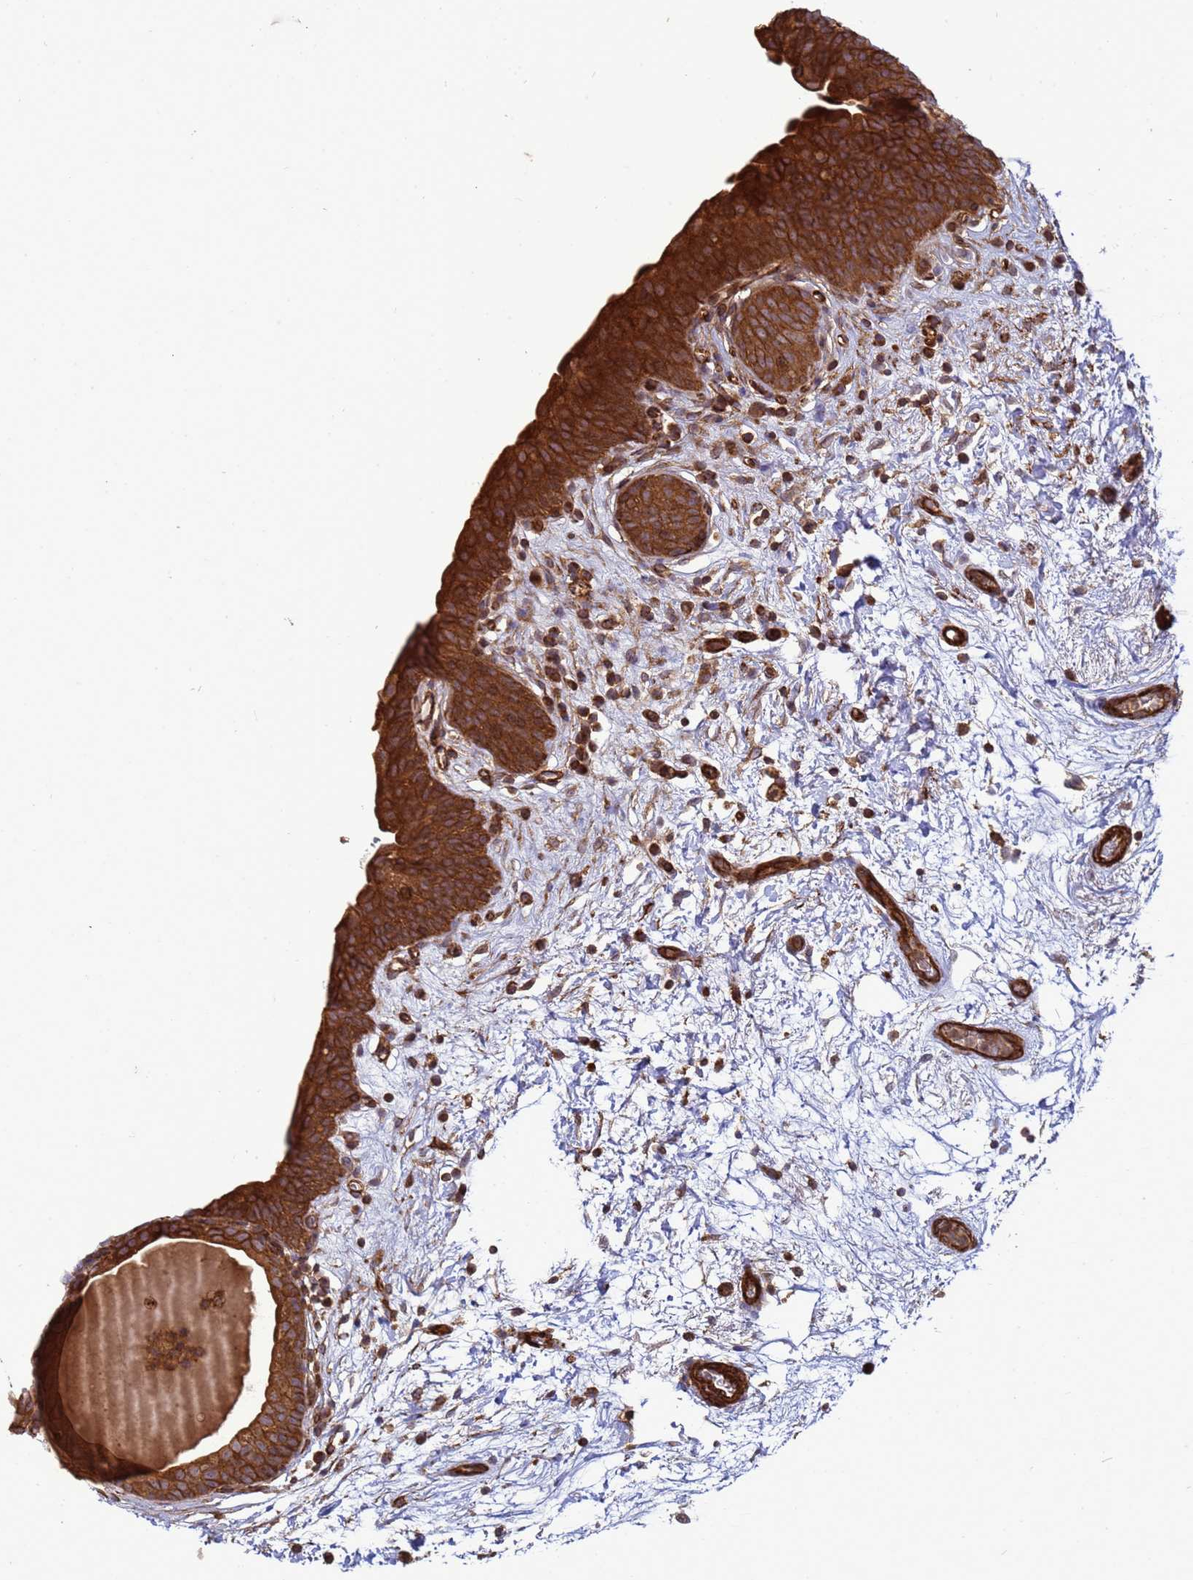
{"staining": {"intensity": "strong", "quantity": ">75%", "location": "cytoplasmic/membranous"}, "tissue": "urinary bladder", "cell_type": "Urothelial cells", "image_type": "normal", "snomed": [{"axis": "morphology", "description": "Normal tissue, NOS"}, {"axis": "topography", "description": "Urinary bladder"}], "caption": "Strong cytoplasmic/membranous staining for a protein is present in approximately >75% of urothelial cells of unremarkable urinary bladder using immunohistochemistry.", "gene": "CNOT1", "patient": {"sex": "male", "age": 83}}